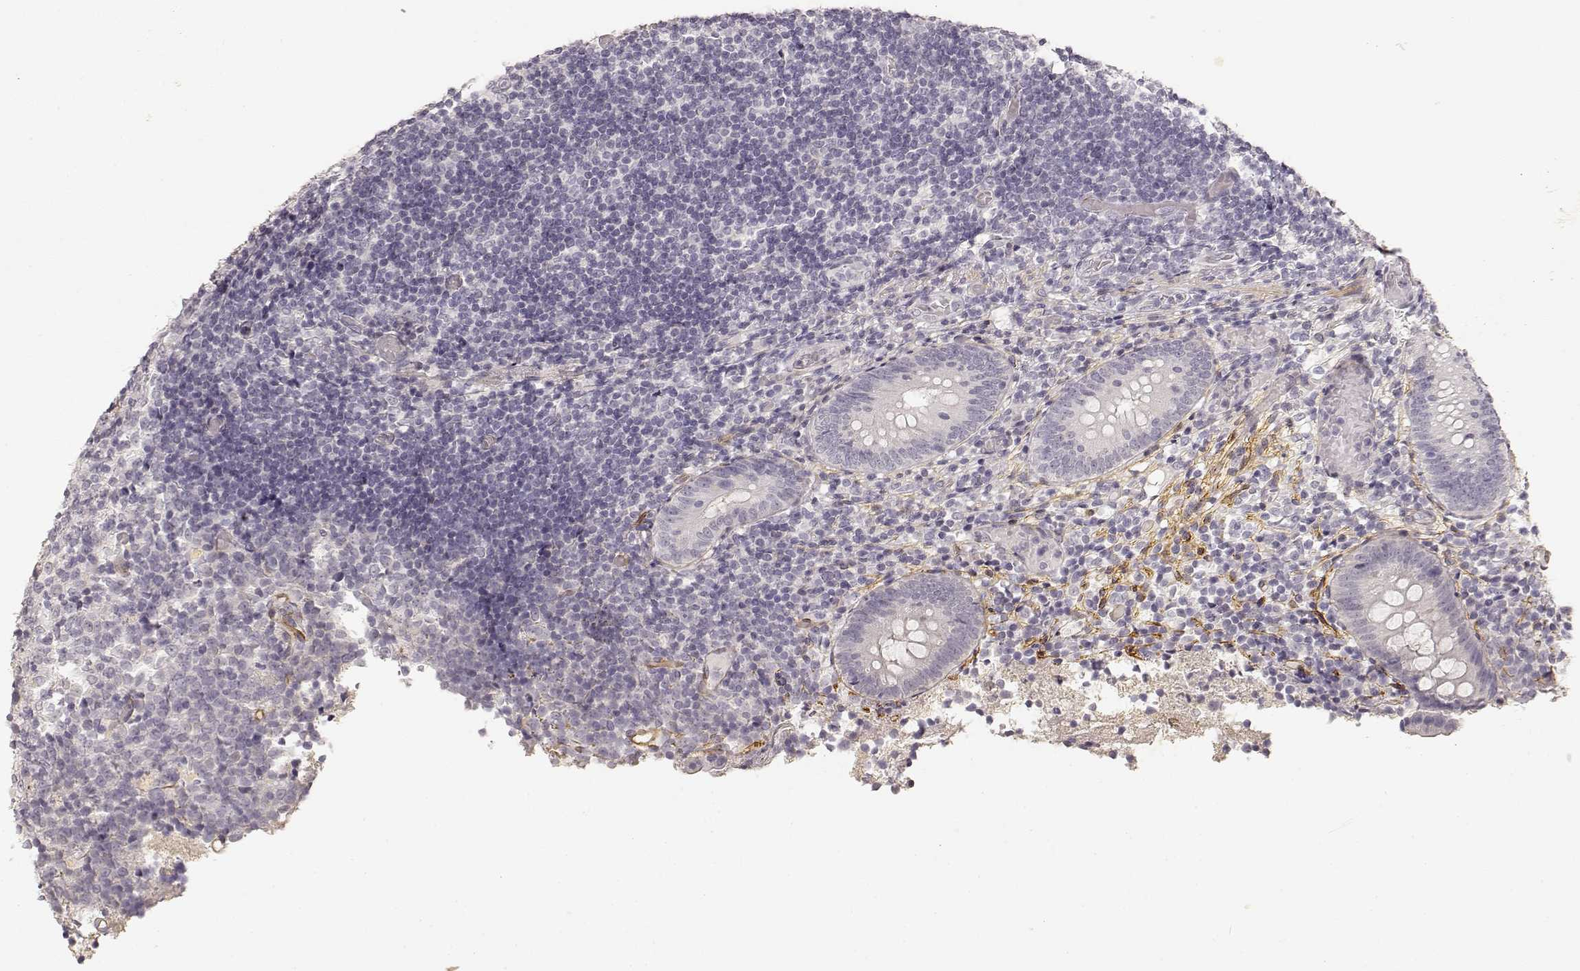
{"staining": {"intensity": "negative", "quantity": "none", "location": "none"}, "tissue": "appendix", "cell_type": "Glandular cells", "image_type": "normal", "snomed": [{"axis": "morphology", "description": "Normal tissue, NOS"}, {"axis": "topography", "description": "Appendix"}], "caption": "Histopathology image shows no protein positivity in glandular cells of unremarkable appendix. The staining is performed using DAB (3,3'-diaminobenzidine) brown chromogen with nuclei counter-stained in using hematoxylin.", "gene": "LAMA4", "patient": {"sex": "female", "age": 32}}